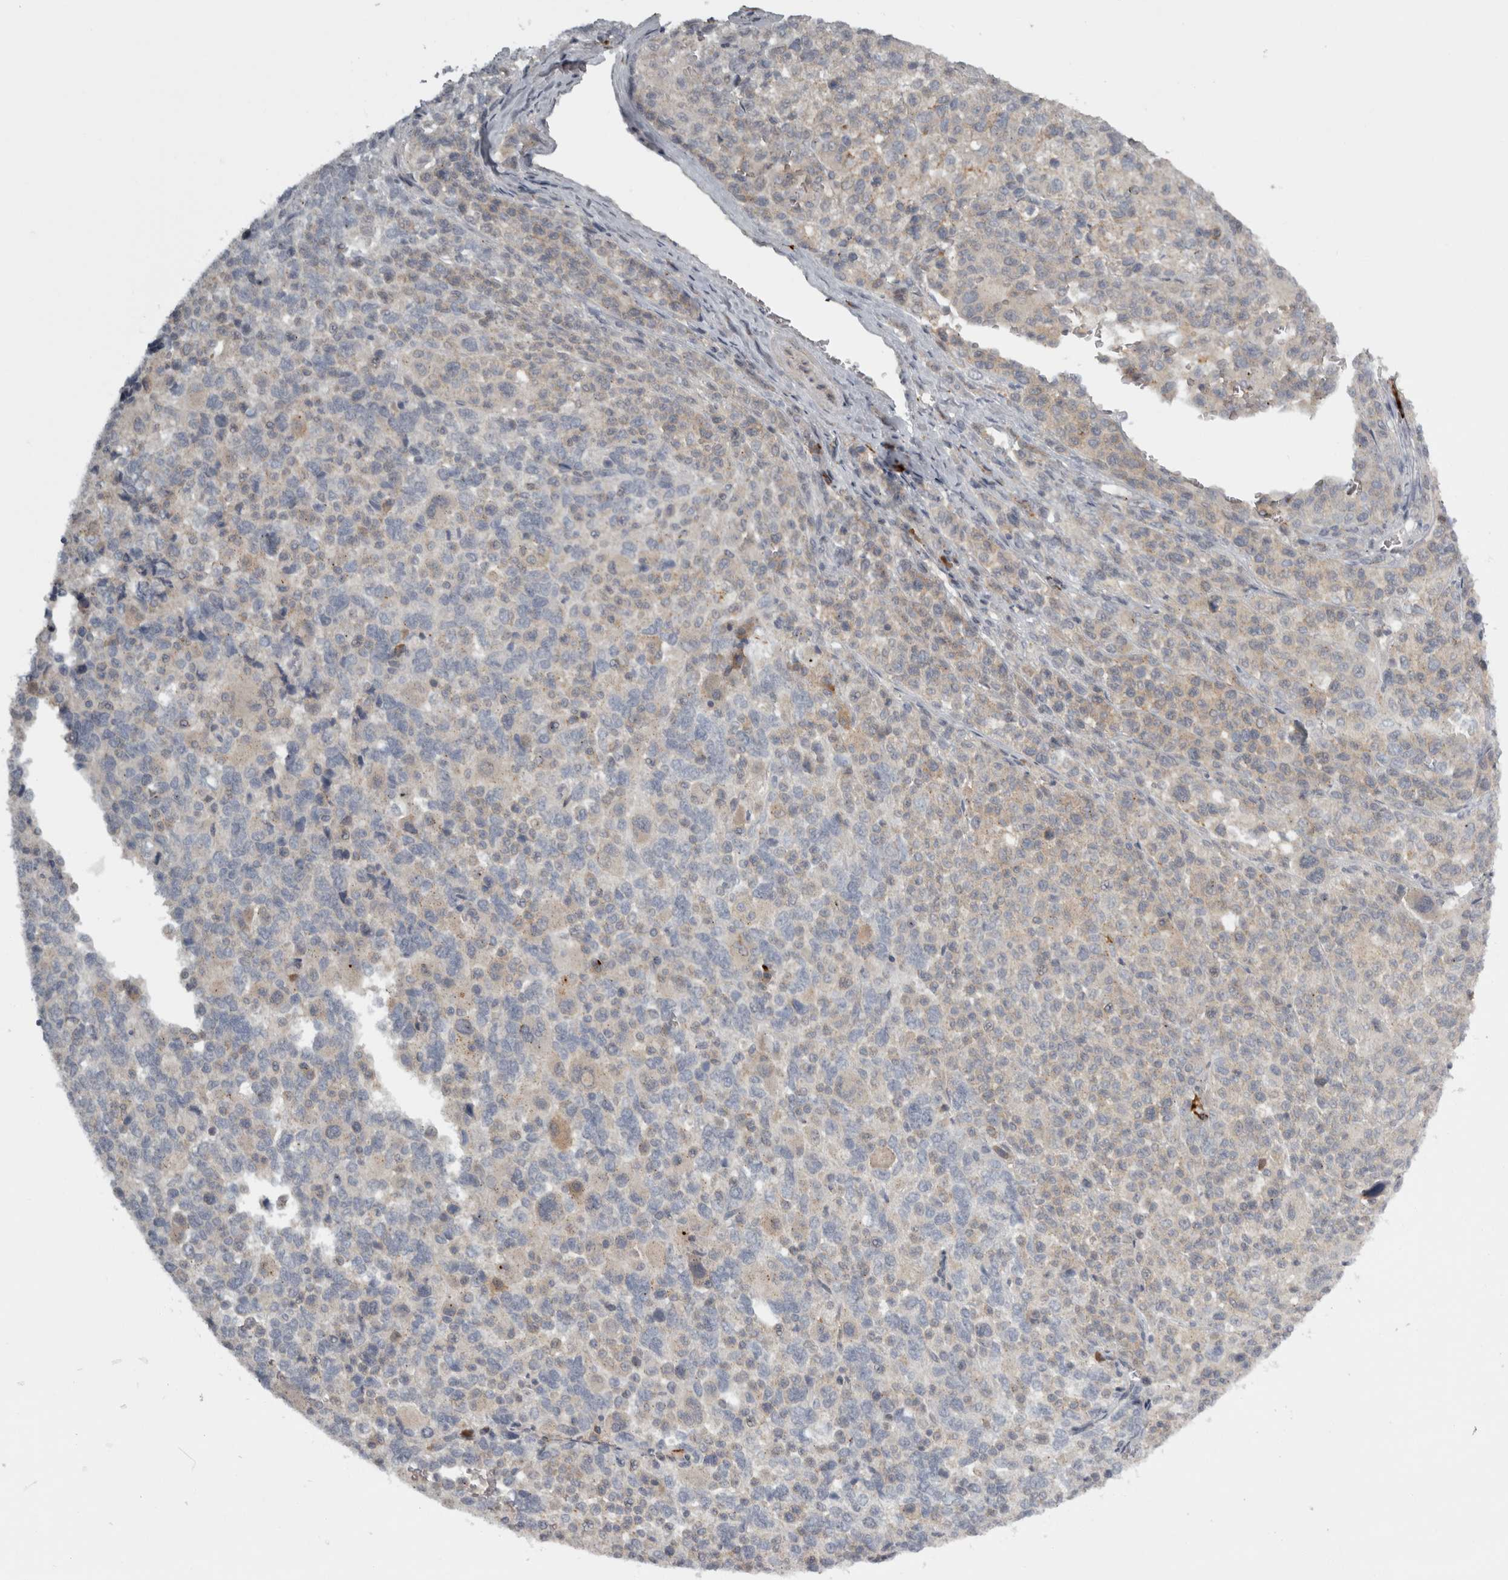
{"staining": {"intensity": "negative", "quantity": "none", "location": "none"}, "tissue": "melanoma", "cell_type": "Tumor cells", "image_type": "cancer", "snomed": [{"axis": "morphology", "description": "Malignant melanoma, Metastatic site"}, {"axis": "topography", "description": "Skin"}], "caption": "Tumor cells are negative for brown protein staining in malignant melanoma (metastatic site).", "gene": "SLCO5A1", "patient": {"sex": "female", "age": 74}}